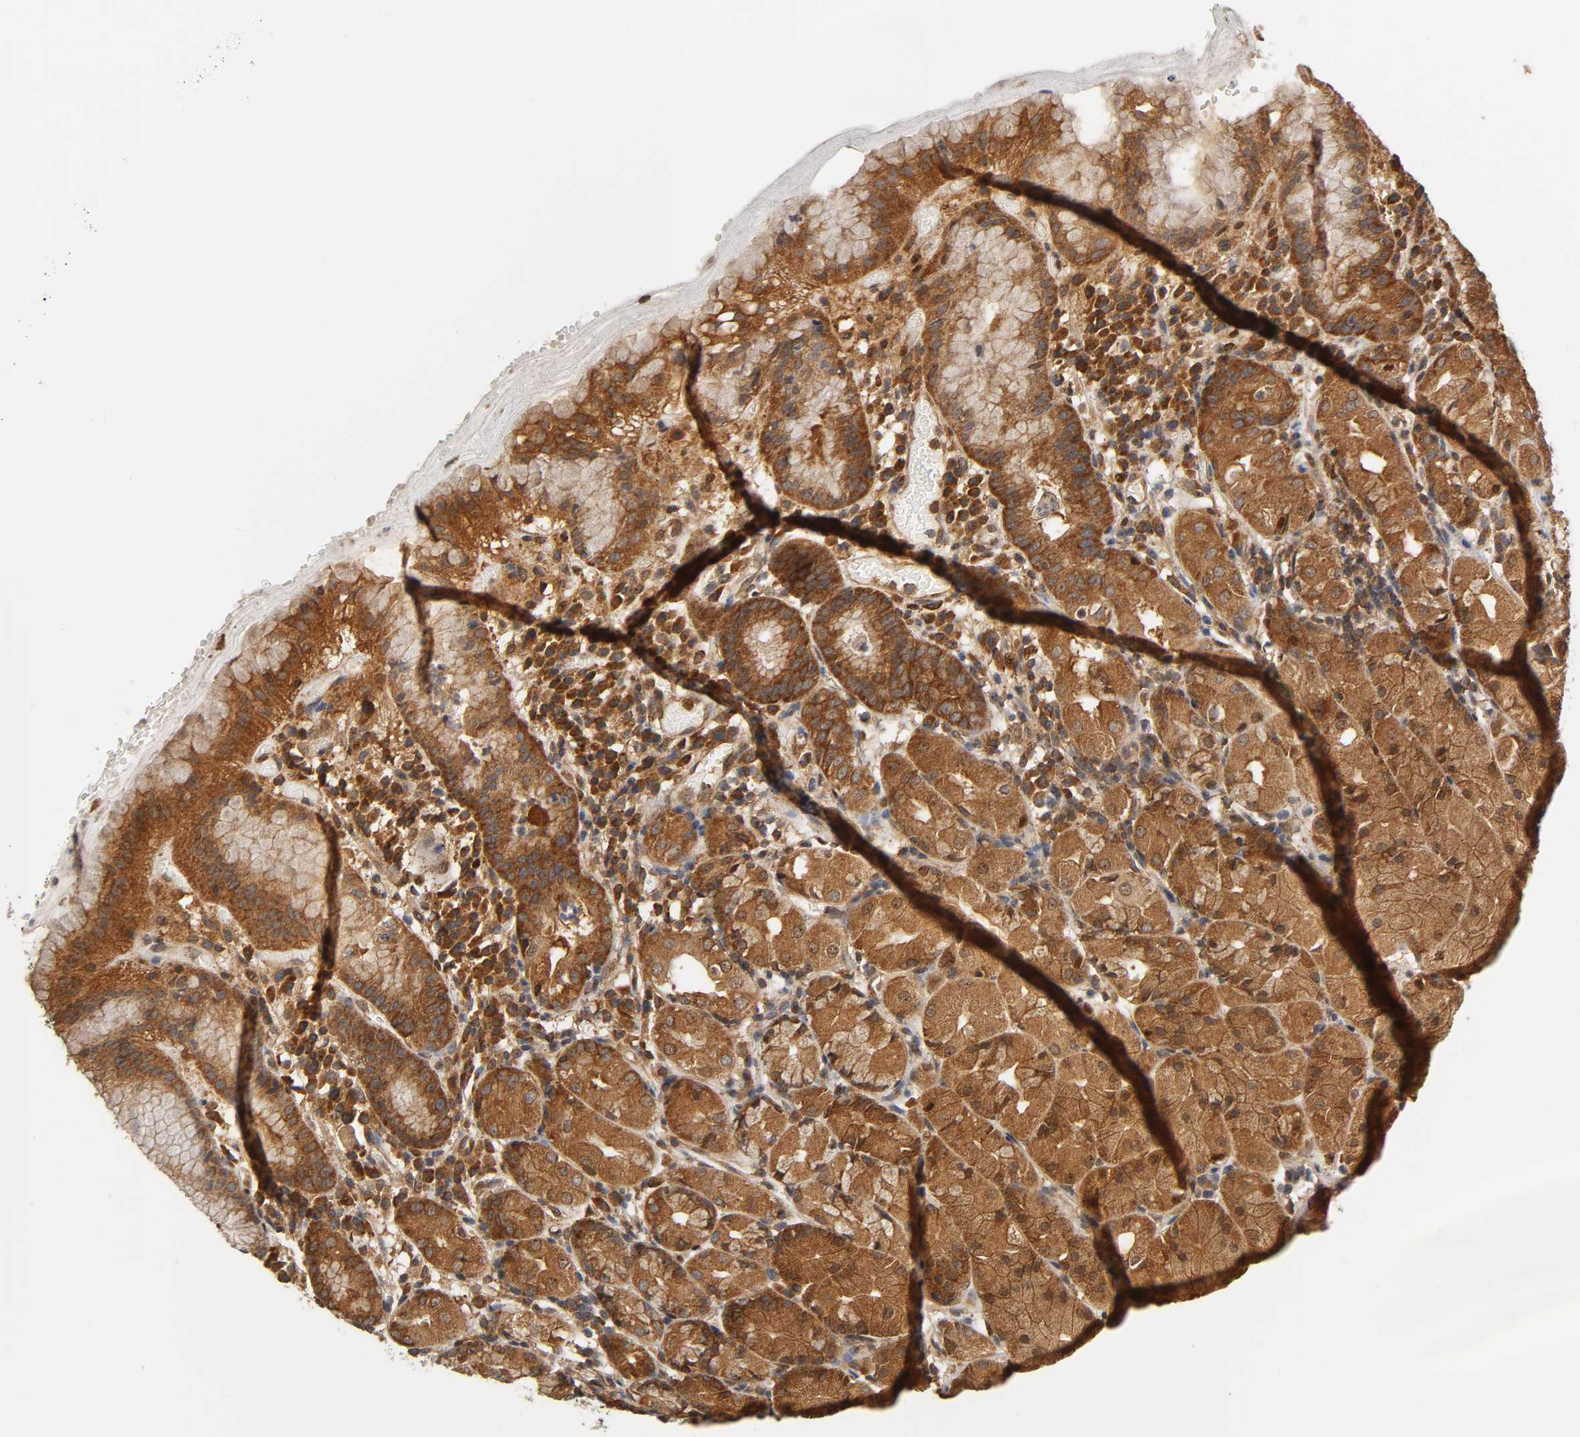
{"staining": {"intensity": "strong", "quantity": ">75%", "location": "cytoplasmic/membranous"}, "tissue": "stomach", "cell_type": "Glandular cells", "image_type": "normal", "snomed": [{"axis": "morphology", "description": "Normal tissue, NOS"}, {"axis": "topography", "description": "Stomach"}, {"axis": "topography", "description": "Stomach, lower"}], "caption": "Protein expression analysis of normal stomach reveals strong cytoplasmic/membranous staining in about >75% of glandular cells. (DAB (3,3'-diaminobenzidine) IHC, brown staining for protein, blue staining for nuclei).", "gene": "PAFAH1B1", "patient": {"sex": "female", "age": 75}}